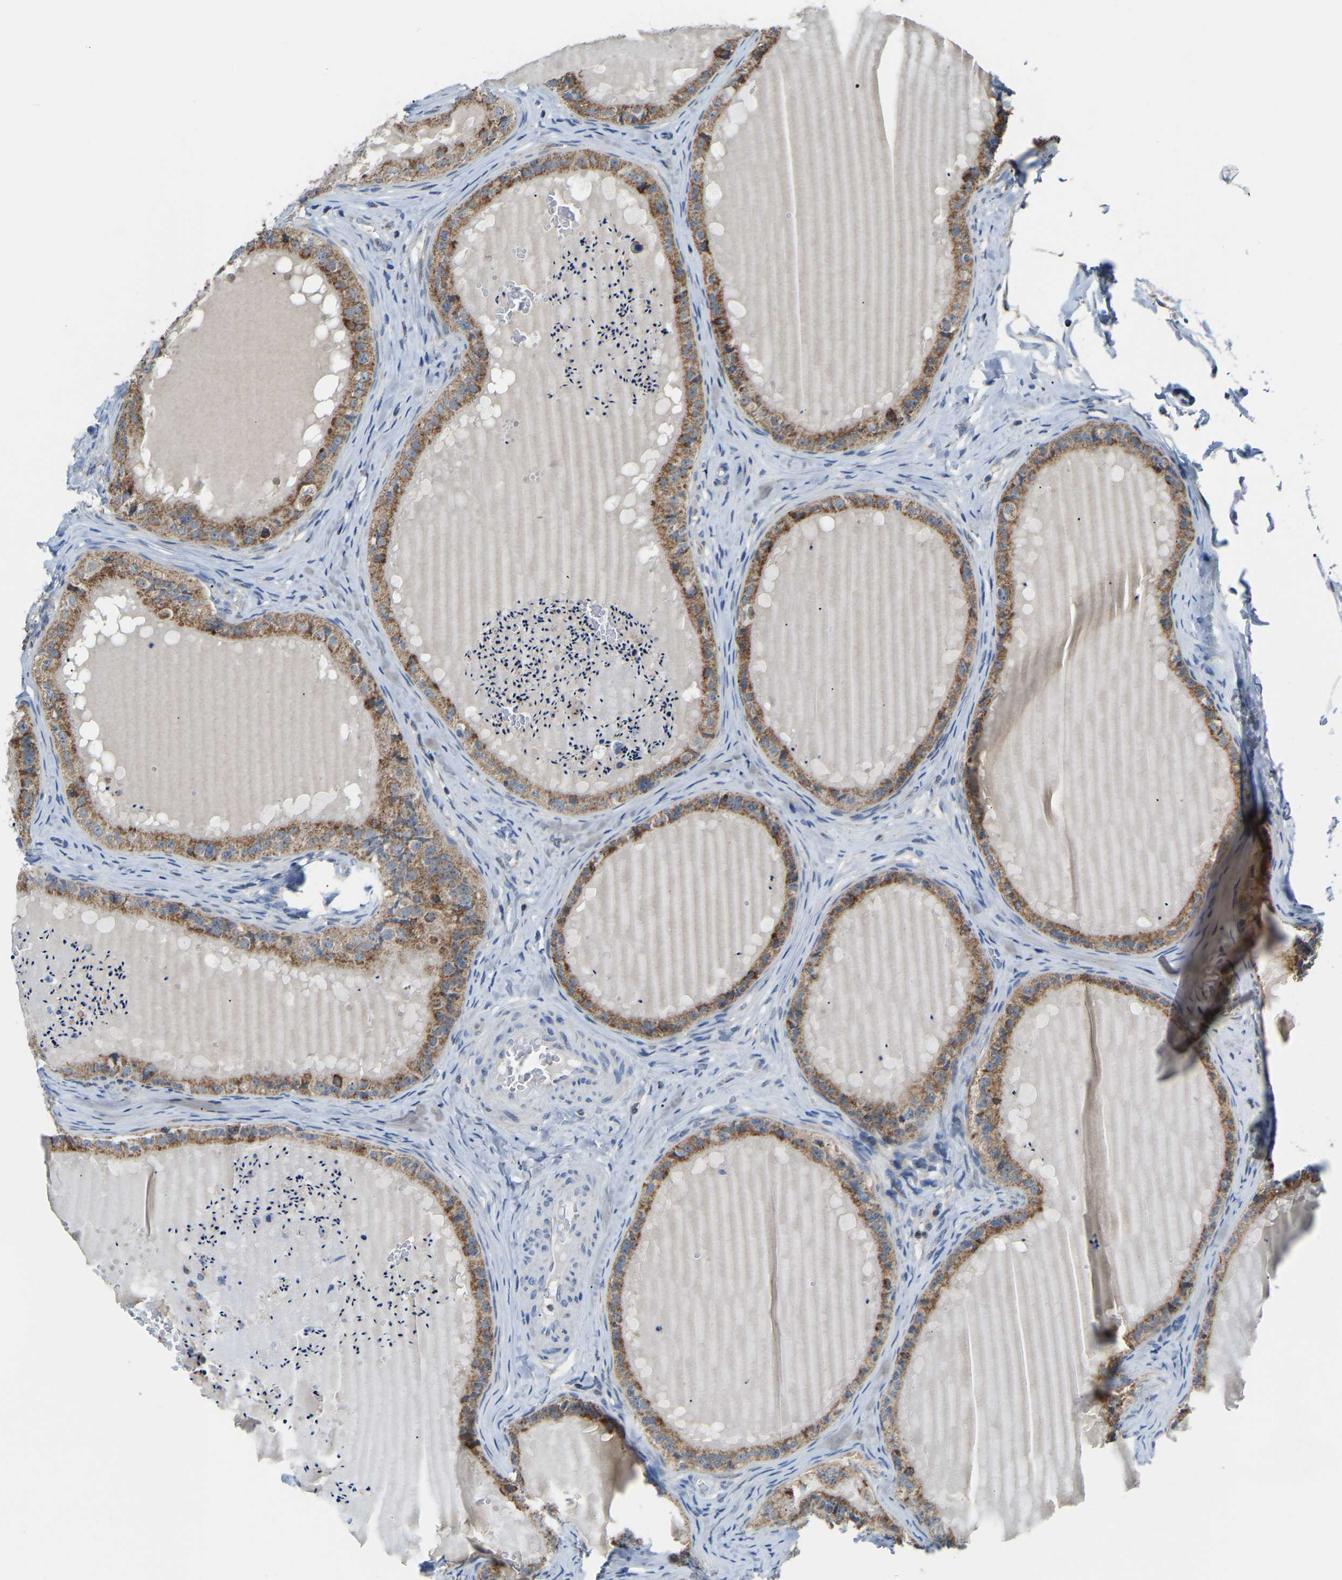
{"staining": {"intensity": "moderate", "quantity": ">75%", "location": "cytoplasmic/membranous"}, "tissue": "epididymis", "cell_type": "Glandular cells", "image_type": "normal", "snomed": [{"axis": "morphology", "description": "Normal tissue, NOS"}, {"axis": "topography", "description": "Epididymis"}], "caption": "About >75% of glandular cells in normal human epididymis exhibit moderate cytoplasmic/membranous protein staining as visualized by brown immunohistochemical staining.", "gene": "CANT1", "patient": {"sex": "male", "age": 31}}